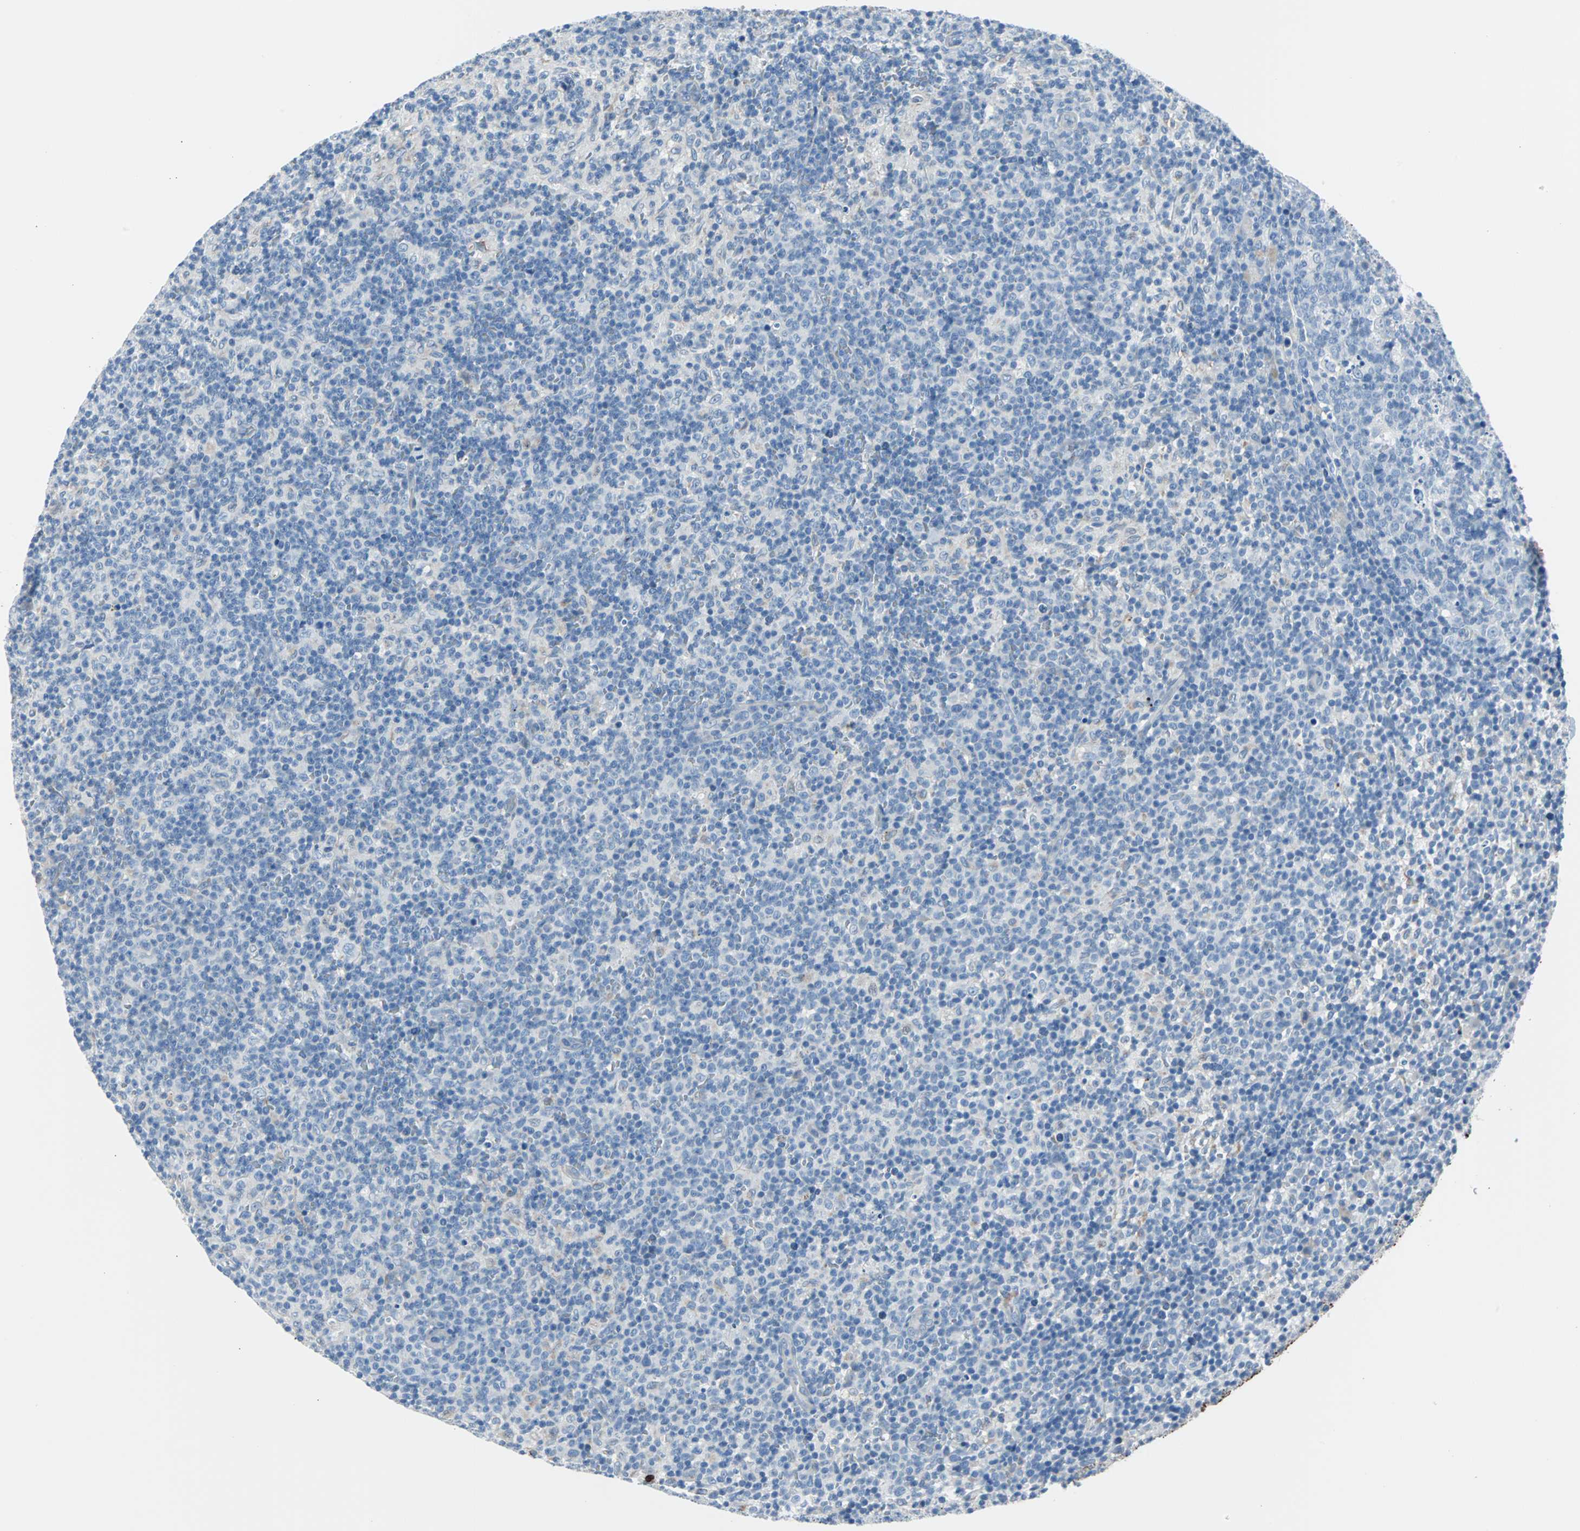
{"staining": {"intensity": "negative", "quantity": "none", "location": "none"}, "tissue": "lymph node", "cell_type": "Germinal center cells", "image_type": "normal", "snomed": [{"axis": "morphology", "description": "Normal tissue, NOS"}, {"axis": "morphology", "description": "Inflammation, NOS"}, {"axis": "topography", "description": "Lymph node"}], "caption": "DAB immunohistochemical staining of unremarkable human lymph node reveals no significant staining in germinal center cells. Brightfield microscopy of immunohistochemistry (IHC) stained with DAB (brown) and hematoxylin (blue), captured at high magnification.", "gene": "KRT7", "patient": {"sex": "male", "age": 55}}